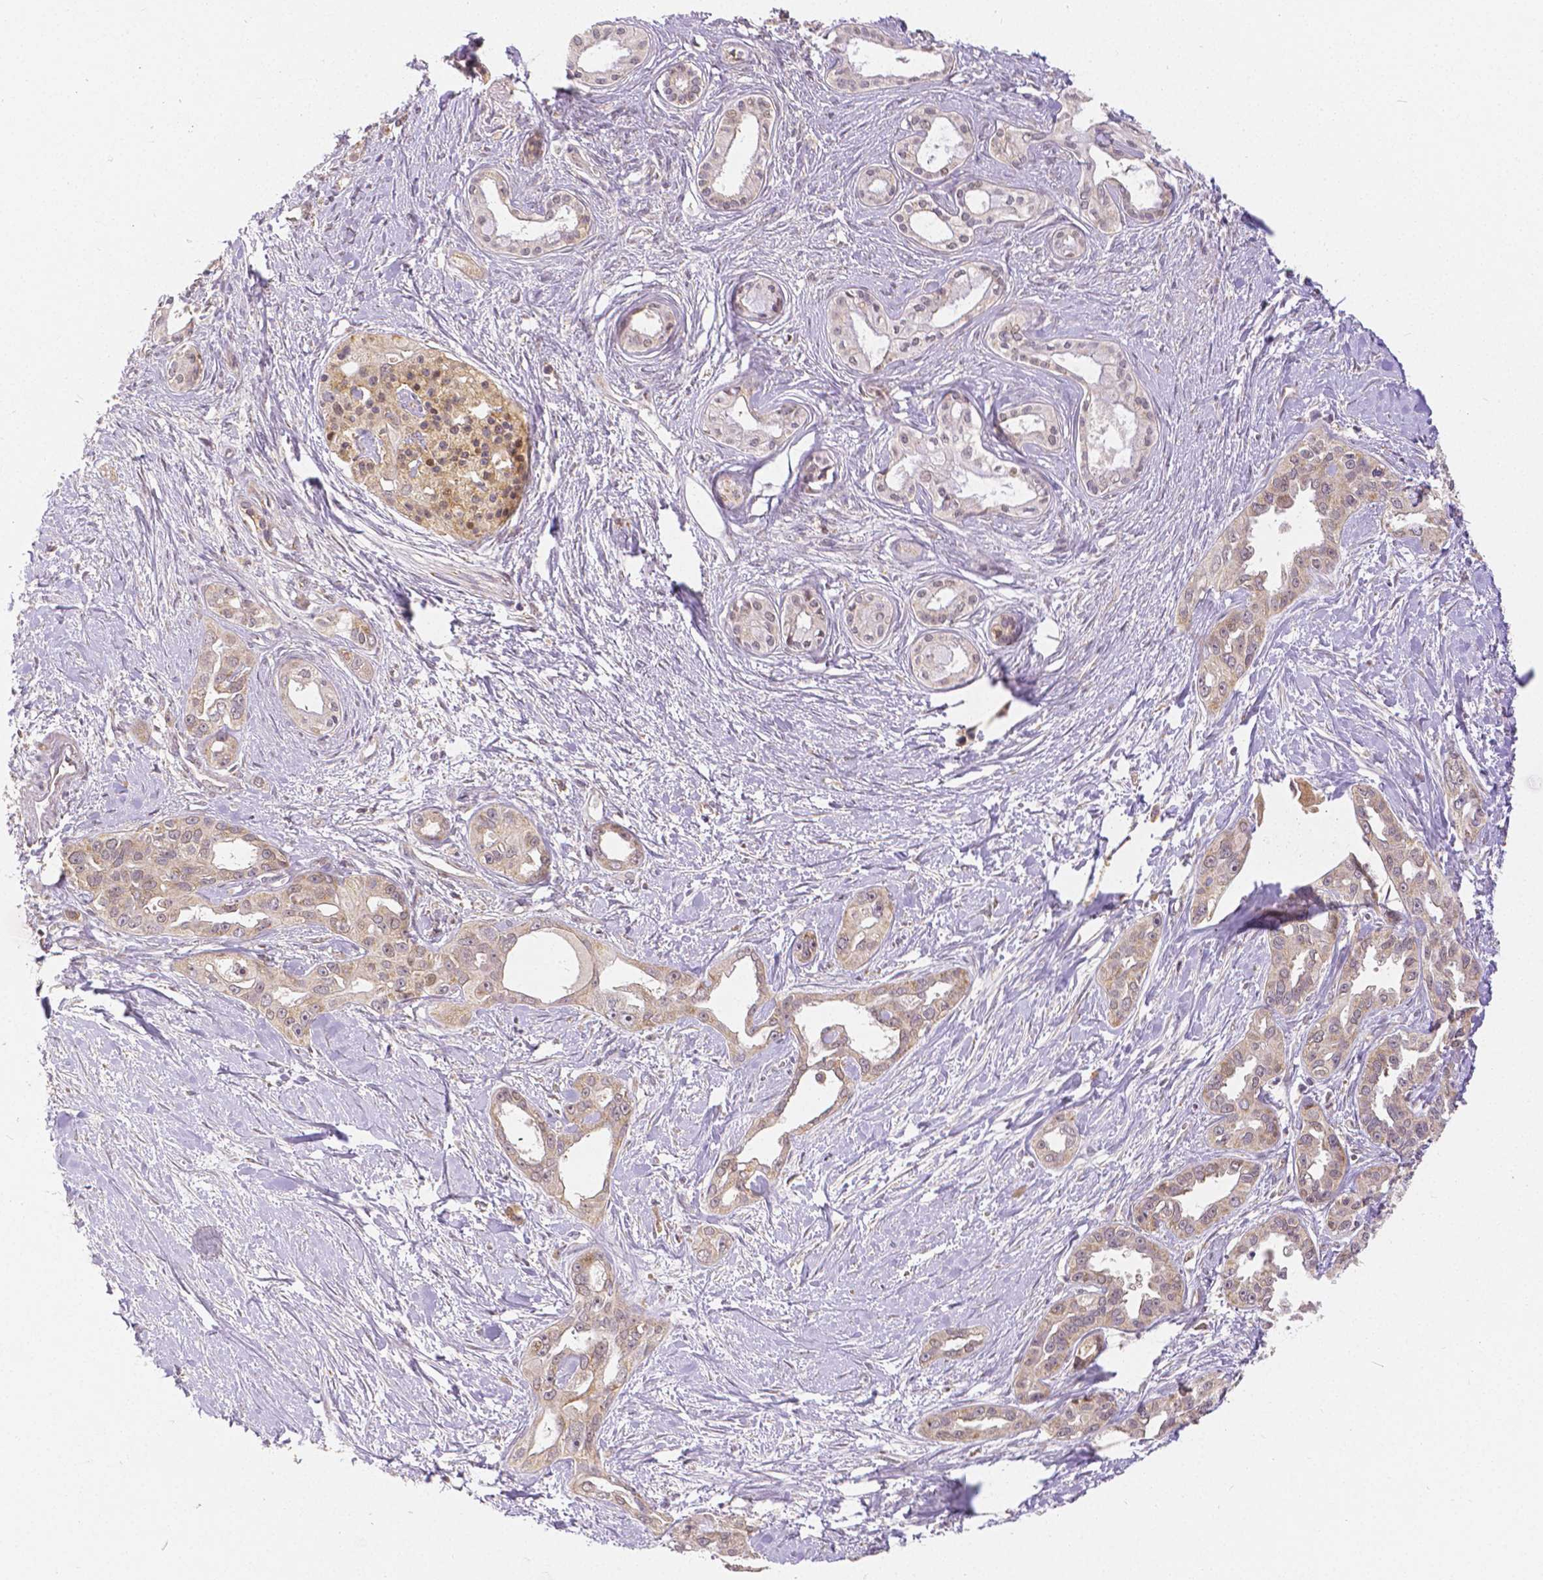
{"staining": {"intensity": "weak", "quantity": "<25%", "location": "cytoplasmic/membranous"}, "tissue": "pancreatic cancer", "cell_type": "Tumor cells", "image_type": "cancer", "snomed": [{"axis": "morphology", "description": "Adenocarcinoma, NOS"}, {"axis": "topography", "description": "Pancreas"}], "caption": "This micrograph is of adenocarcinoma (pancreatic) stained with IHC to label a protein in brown with the nuclei are counter-stained blue. There is no positivity in tumor cells. Brightfield microscopy of IHC stained with DAB (brown) and hematoxylin (blue), captured at high magnification.", "gene": "RHOT1", "patient": {"sex": "female", "age": 50}}